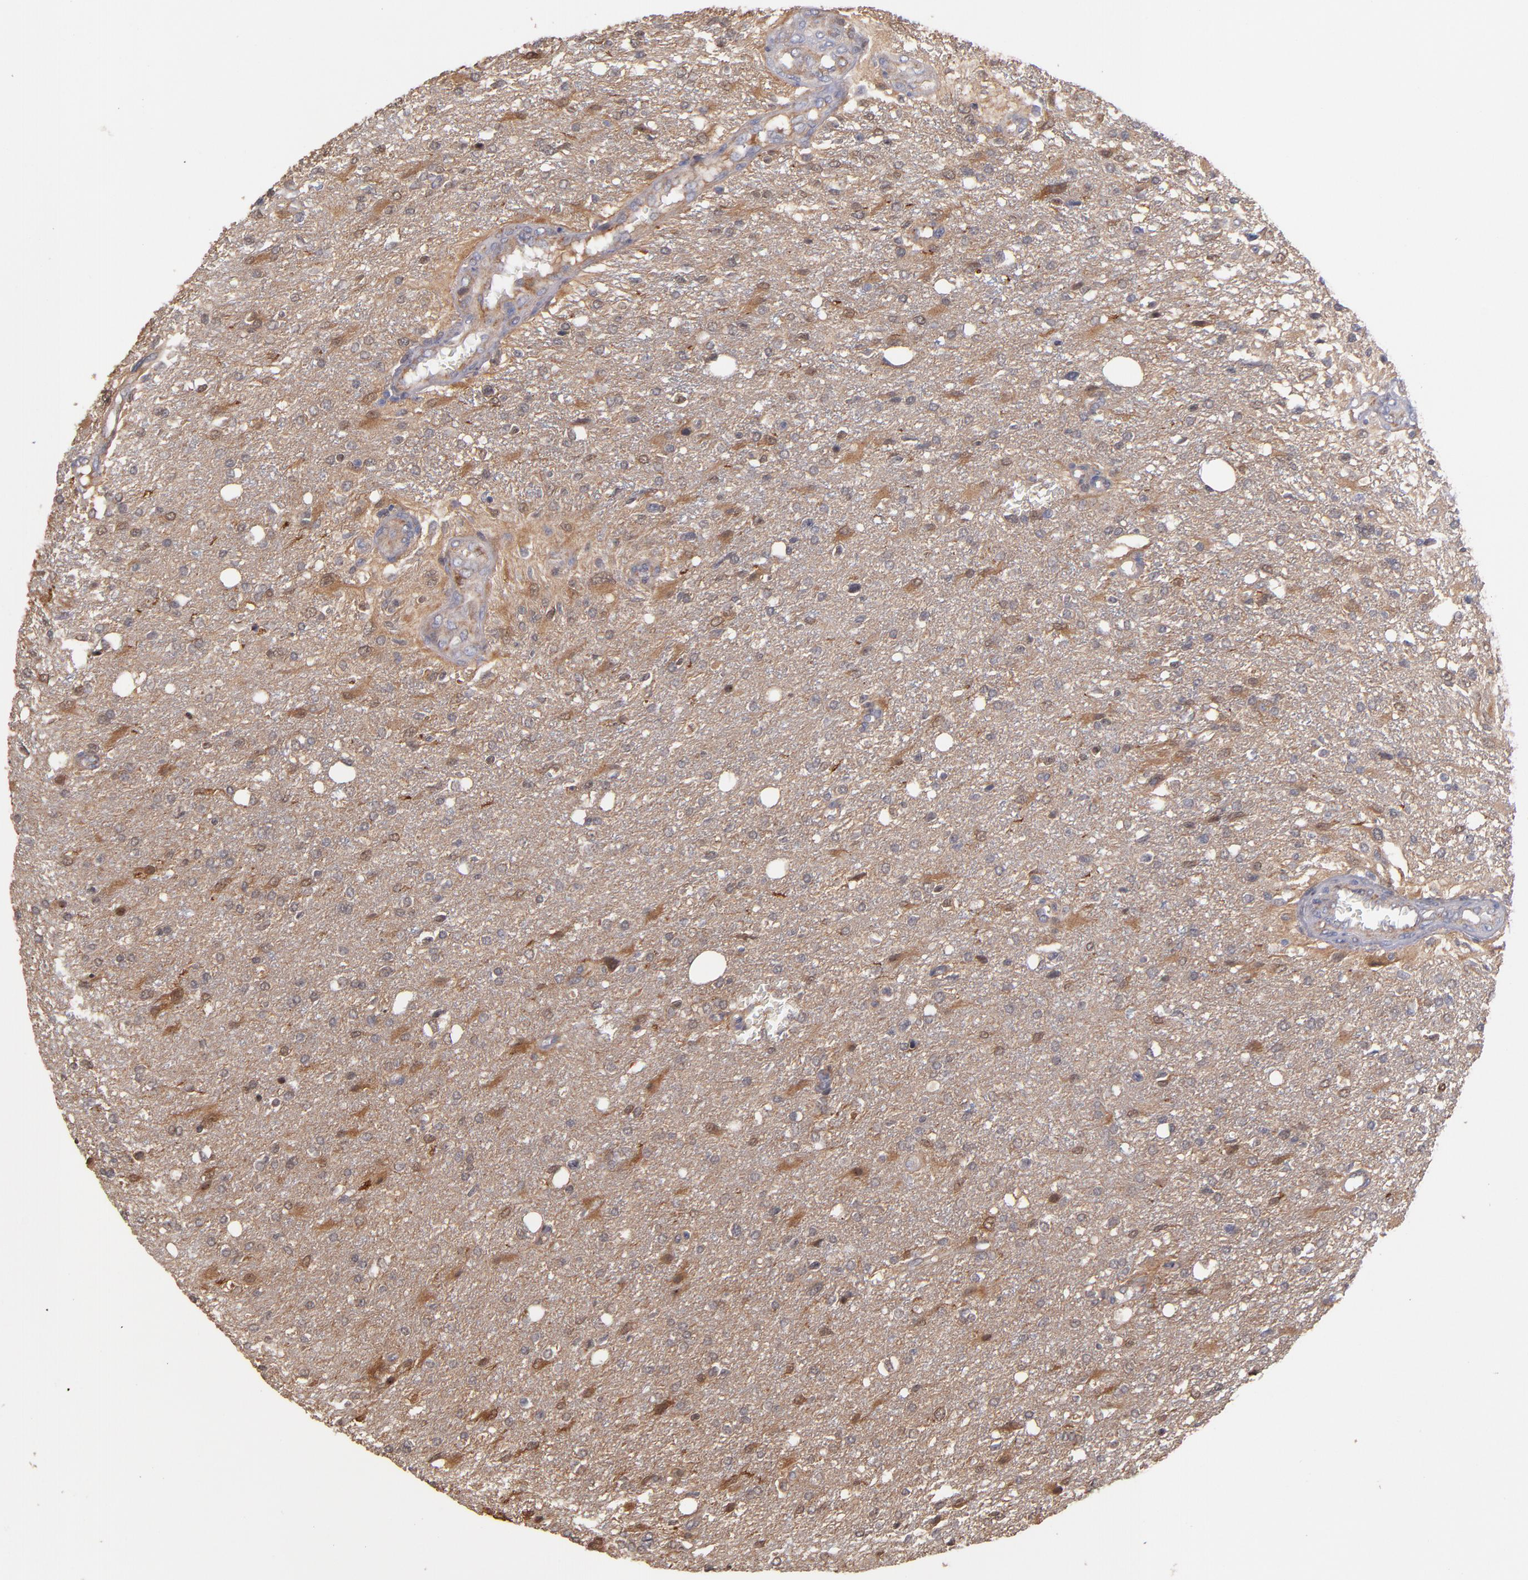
{"staining": {"intensity": "moderate", "quantity": ">75%", "location": "cytoplasmic/membranous"}, "tissue": "glioma", "cell_type": "Tumor cells", "image_type": "cancer", "snomed": [{"axis": "morphology", "description": "Glioma, malignant, High grade"}, {"axis": "topography", "description": "Cerebral cortex"}], "caption": "Immunohistochemistry (IHC) micrograph of neoplastic tissue: human glioma stained using immunohistochemistry exhibits medium levels of moderate protein expression localized specifically in the cytoplasmic/membranous of tumor cells, appearing as a cytoplasmic/membranous brown color.", "gene": "GMFG", "patient": {"sex": "male", "age": 76}}